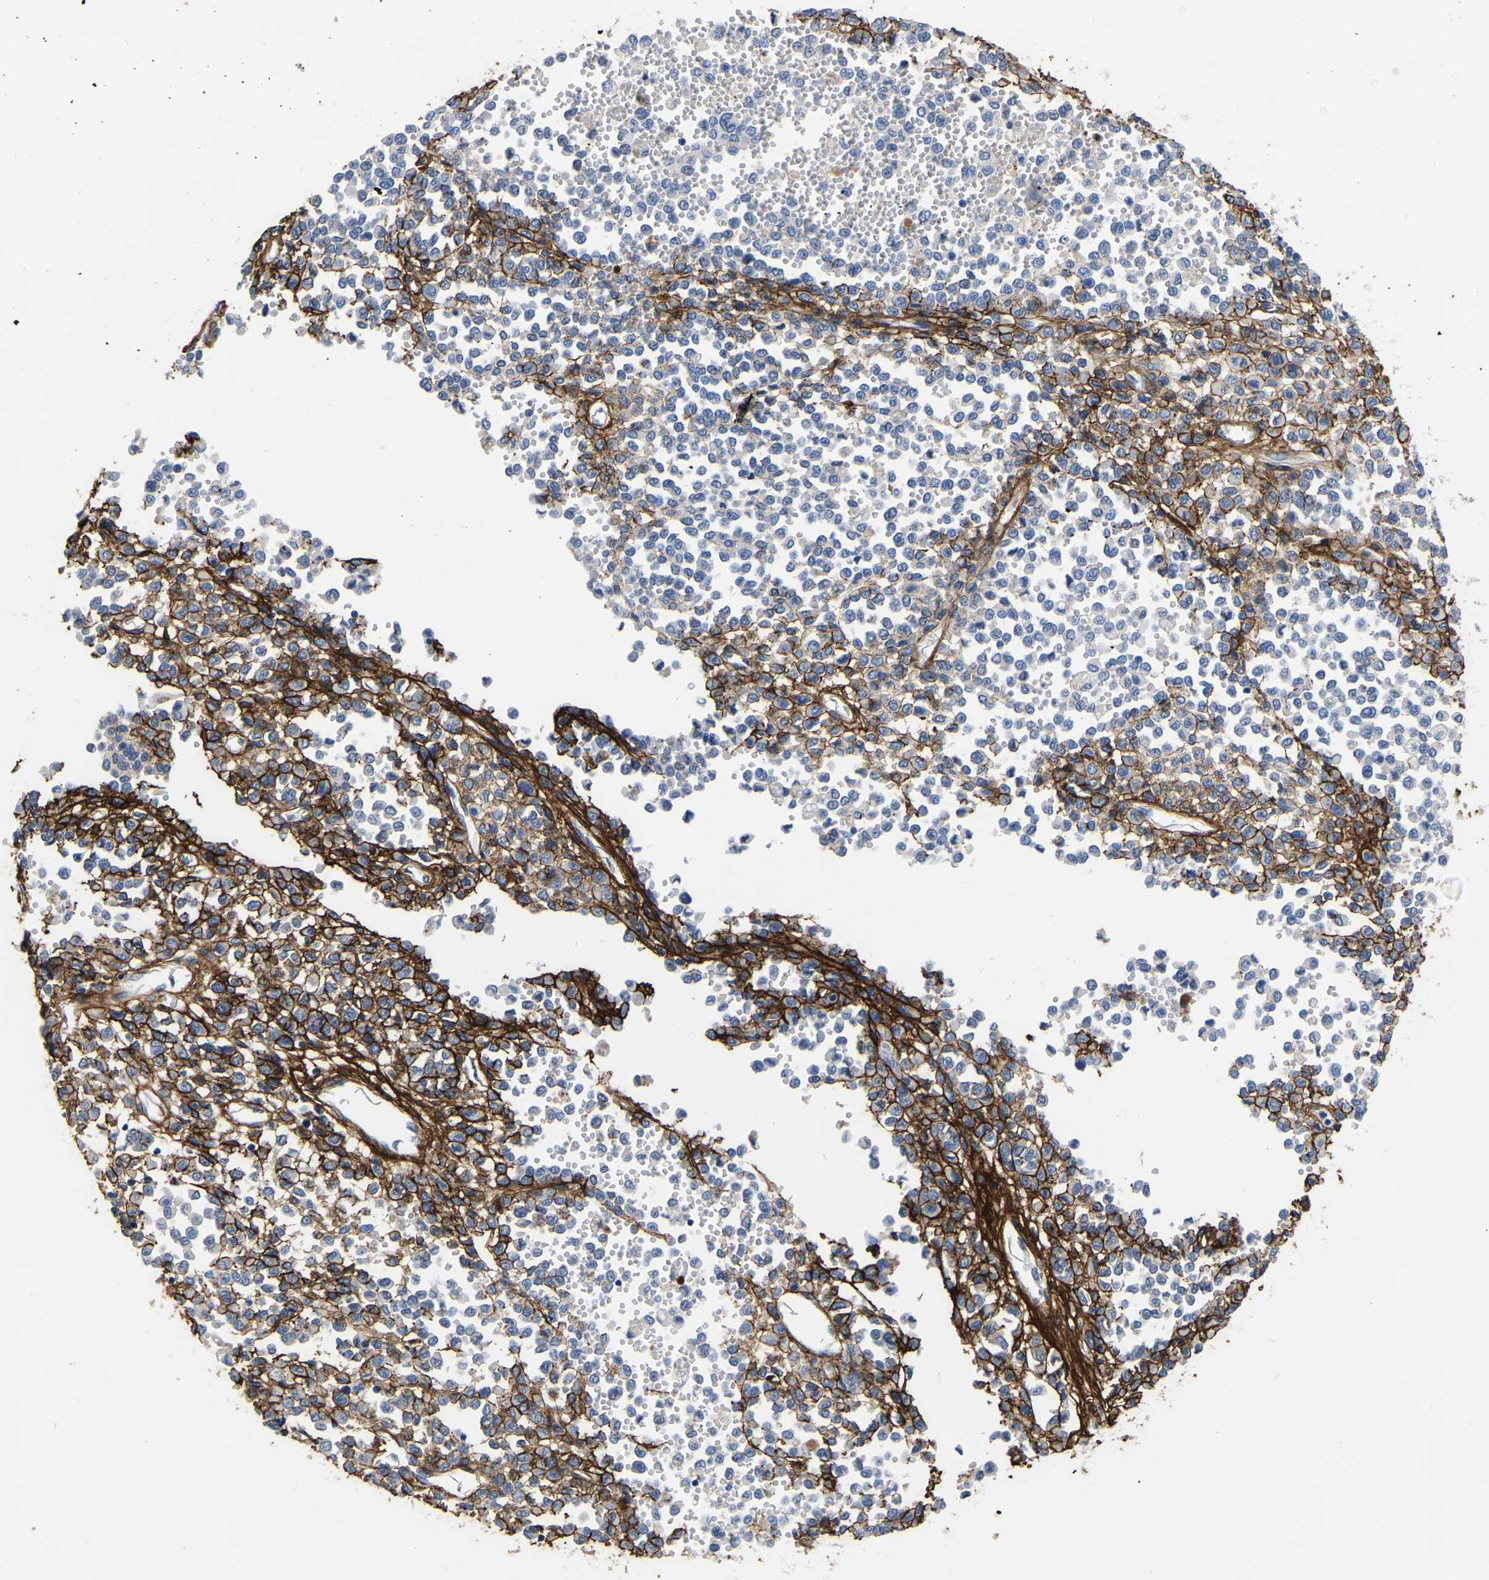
{"staining": {"intensity": "negative", "quantity": "none", "location": "none"}, "tissue": "melanoma", "cell_type": "Tumor cells", "image_type": "cancer", "snomed": [{"axis": "morphology", "description": "Malignant melanoma, Metastatic site"}, {"axis": "topography", "description": "Pancreas"}], "caption": "Immunohistochemistry (IHC) of human malignant melanoma (metastatic site) shows no staining in tumor cells. (Brightfield microscopy of DAB IHC at high magnification).", "gene": "COL6A1", "patient": {"sex": "female", "age": 30}}